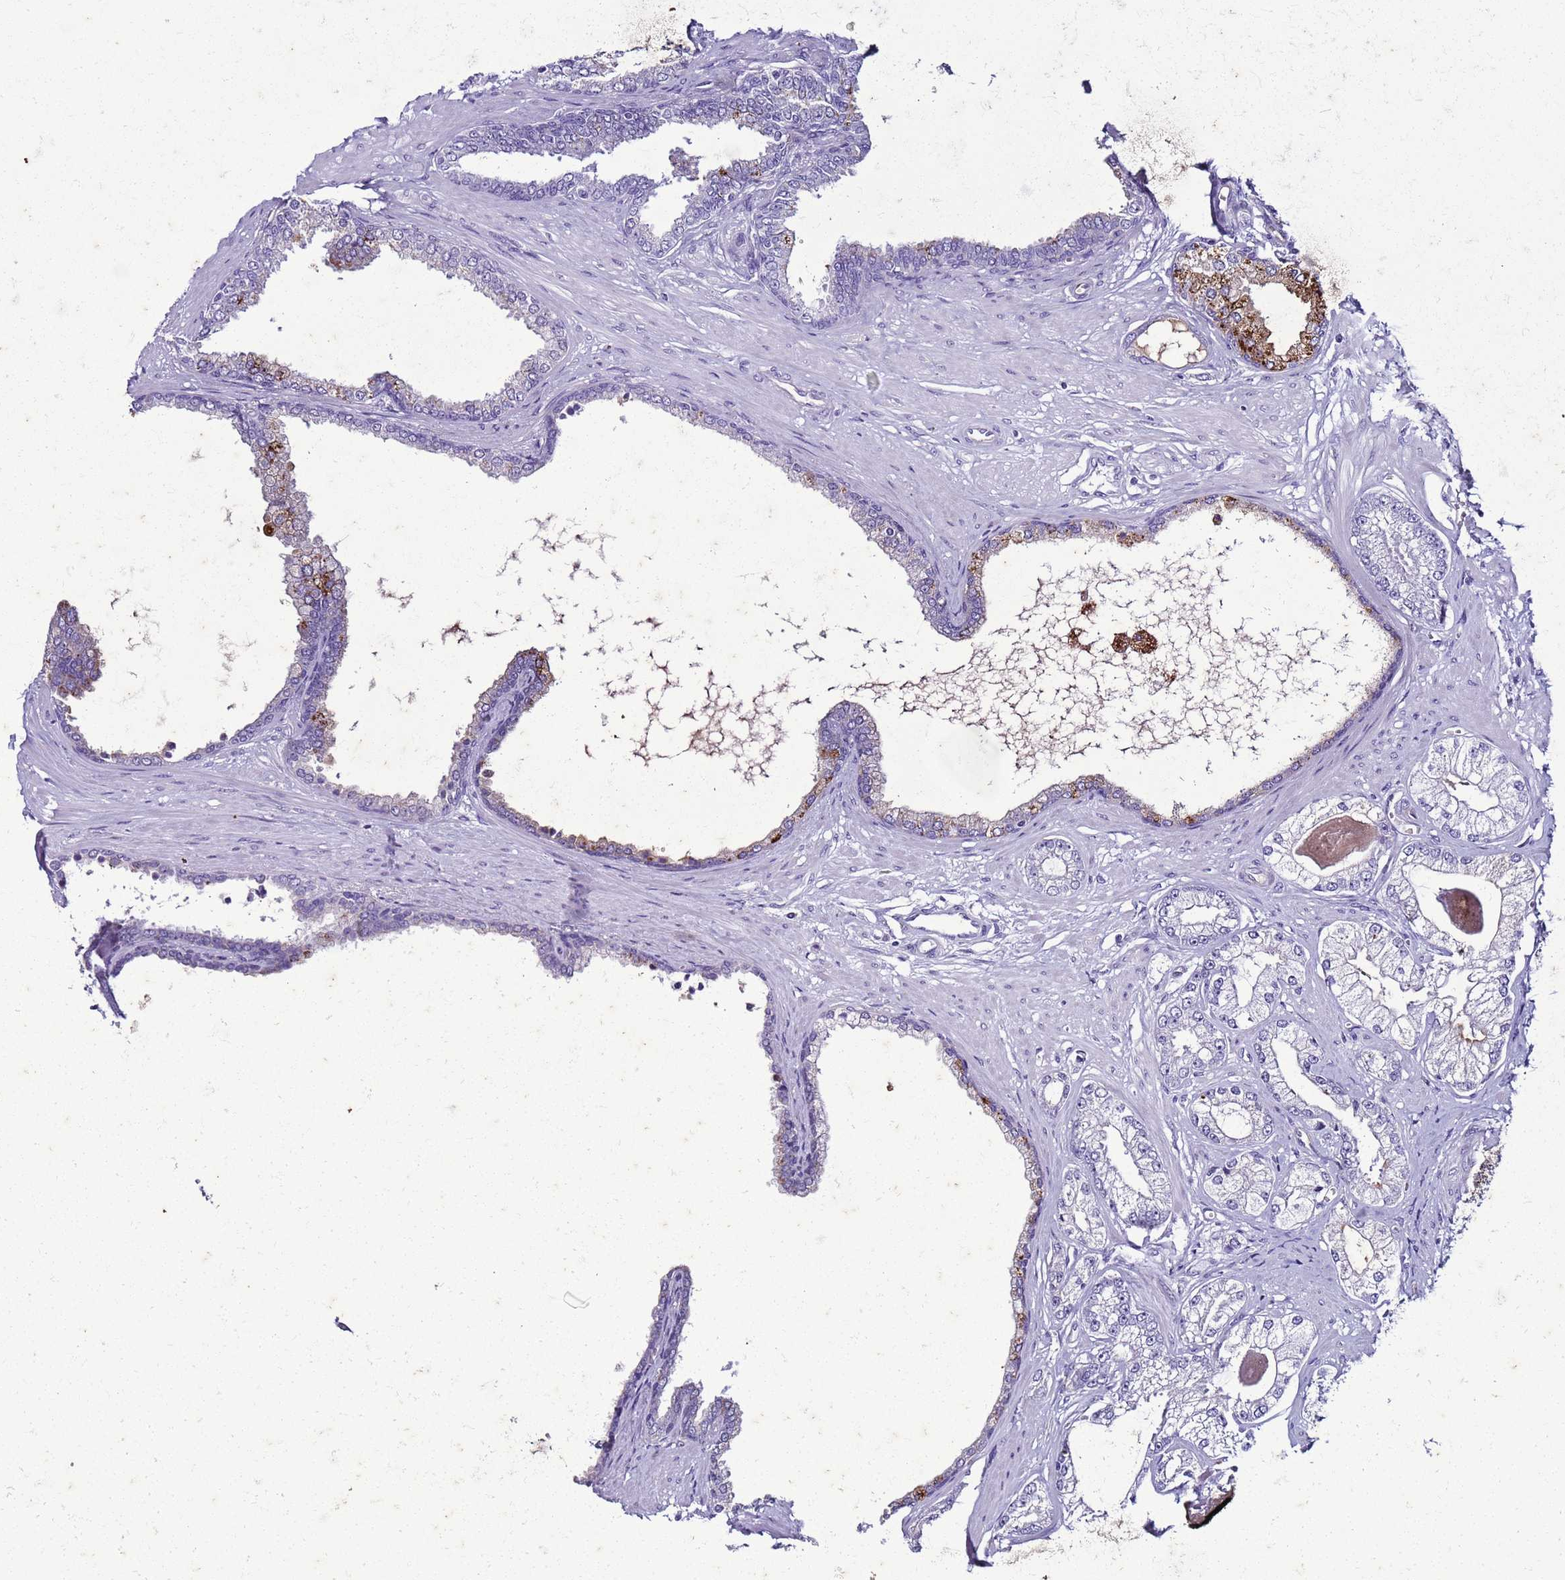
{"staining": {"intensity": "negative", "quantity": "none", "location": "none"}, "tissue": "prostate cancer", "cell_type": "Tumor cells", "image_type": "cancer", "snomed": [{"axis": "morphology", "description": "Adenocarcinoma, Low grade"}, {"axis": "topography", "description": "Prostate"}], "caption": "Human prostate cancer stained for a protein using IHC displays no positivity in tumor cells.", "gene": "LRRC10B", "patient": {"sex": "male", "age": 64}}